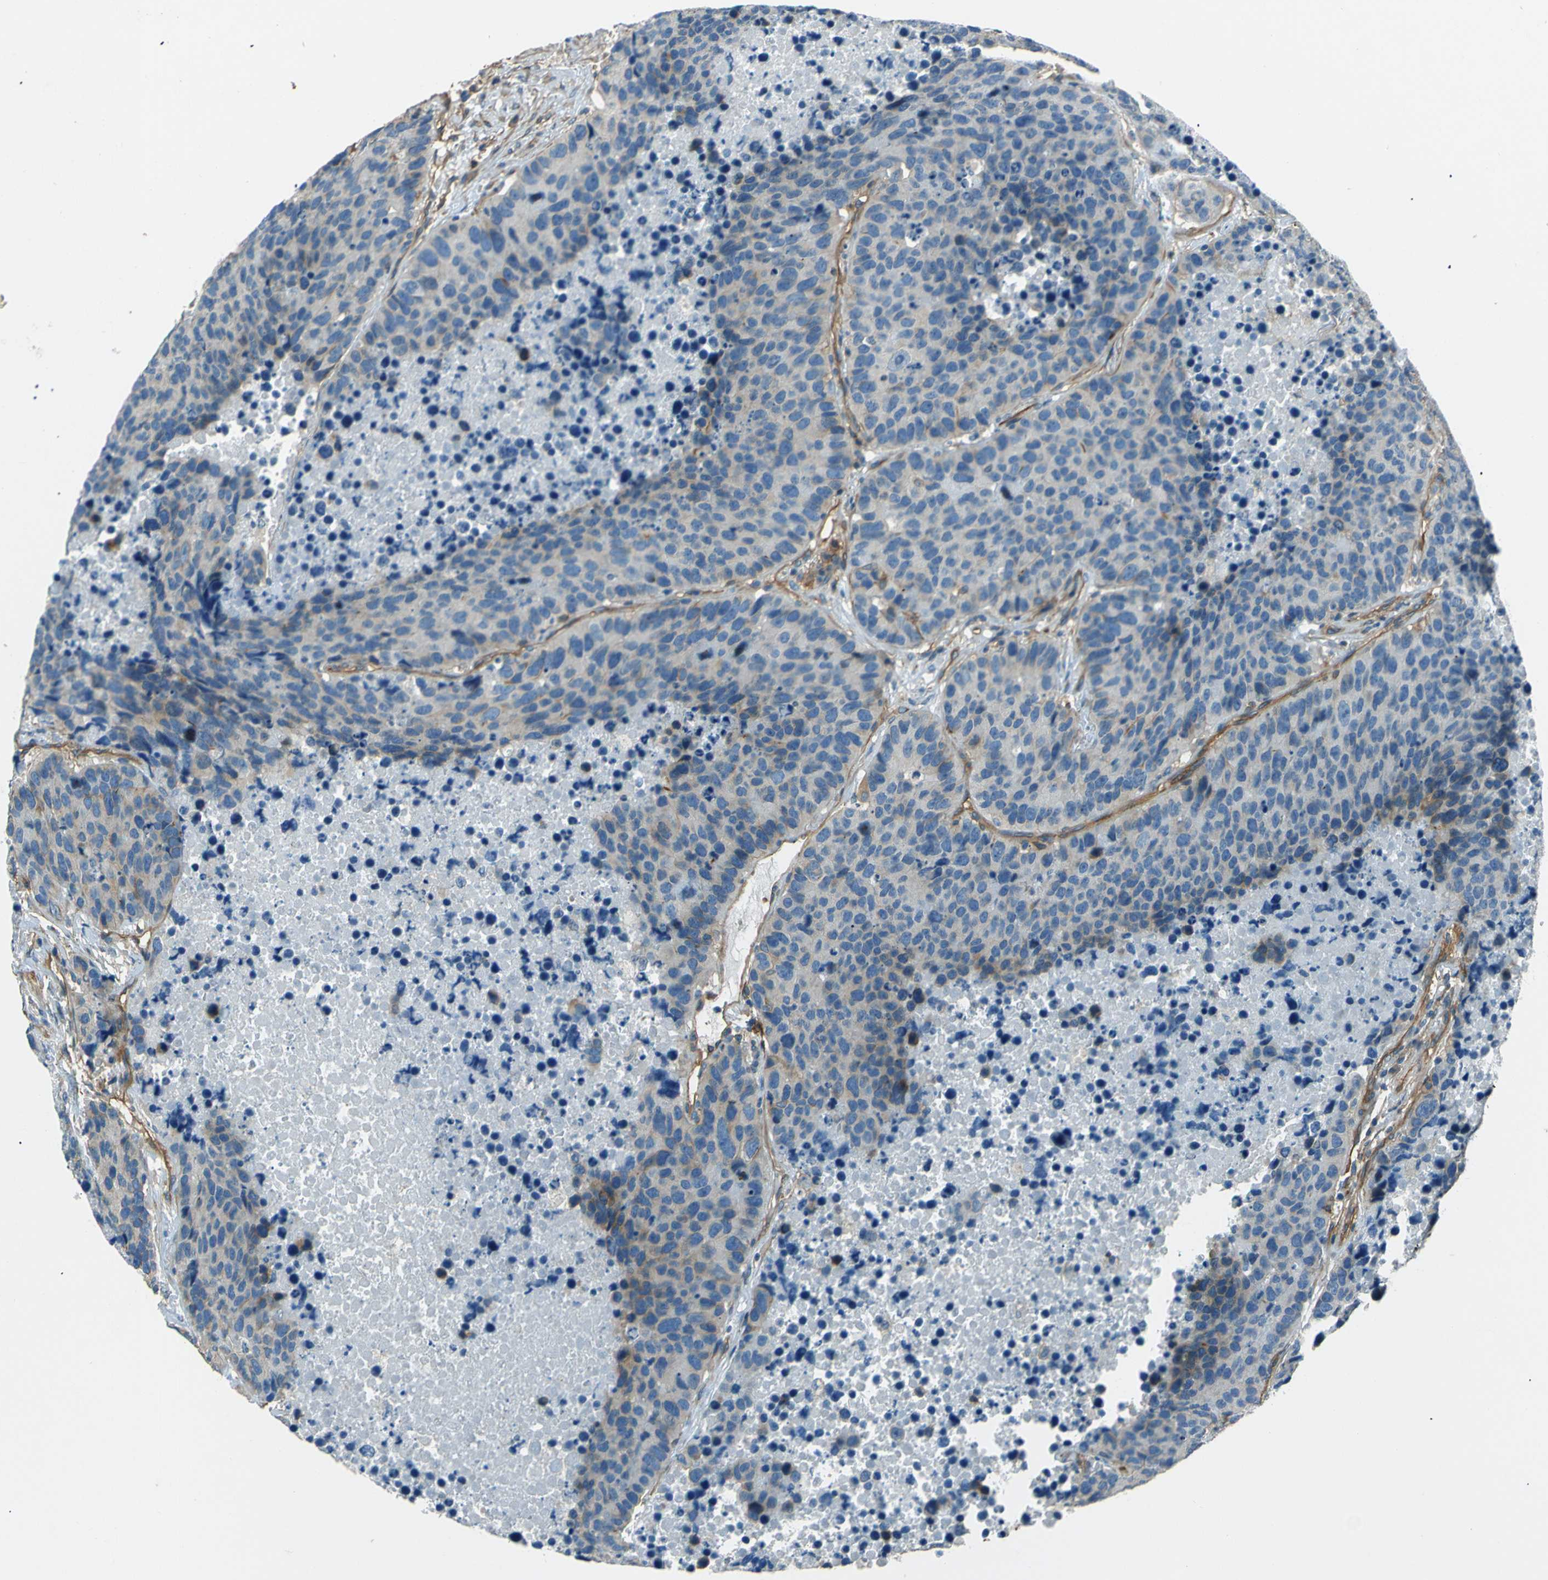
{"staining": {"intensity": "weak", "quantity": "<25%", "location": "cytoplasmic/membranous"}, "tissue": "carcinoid", "cell_type": "Tumor cells", "image_type": "cancer", "snomed": [{"axis": "morphology", "description": "Carcinoid, malignant, NOS"}, {"axis": "topography", "description": "Lung"}], "caption": "Carcinoid (malignant) stained for a protein using immunohistochemistry (IHC) shows no positivity tumor cells.", "gene": "ENTPD1", "patient": {"sex": "male", "age": 60}}